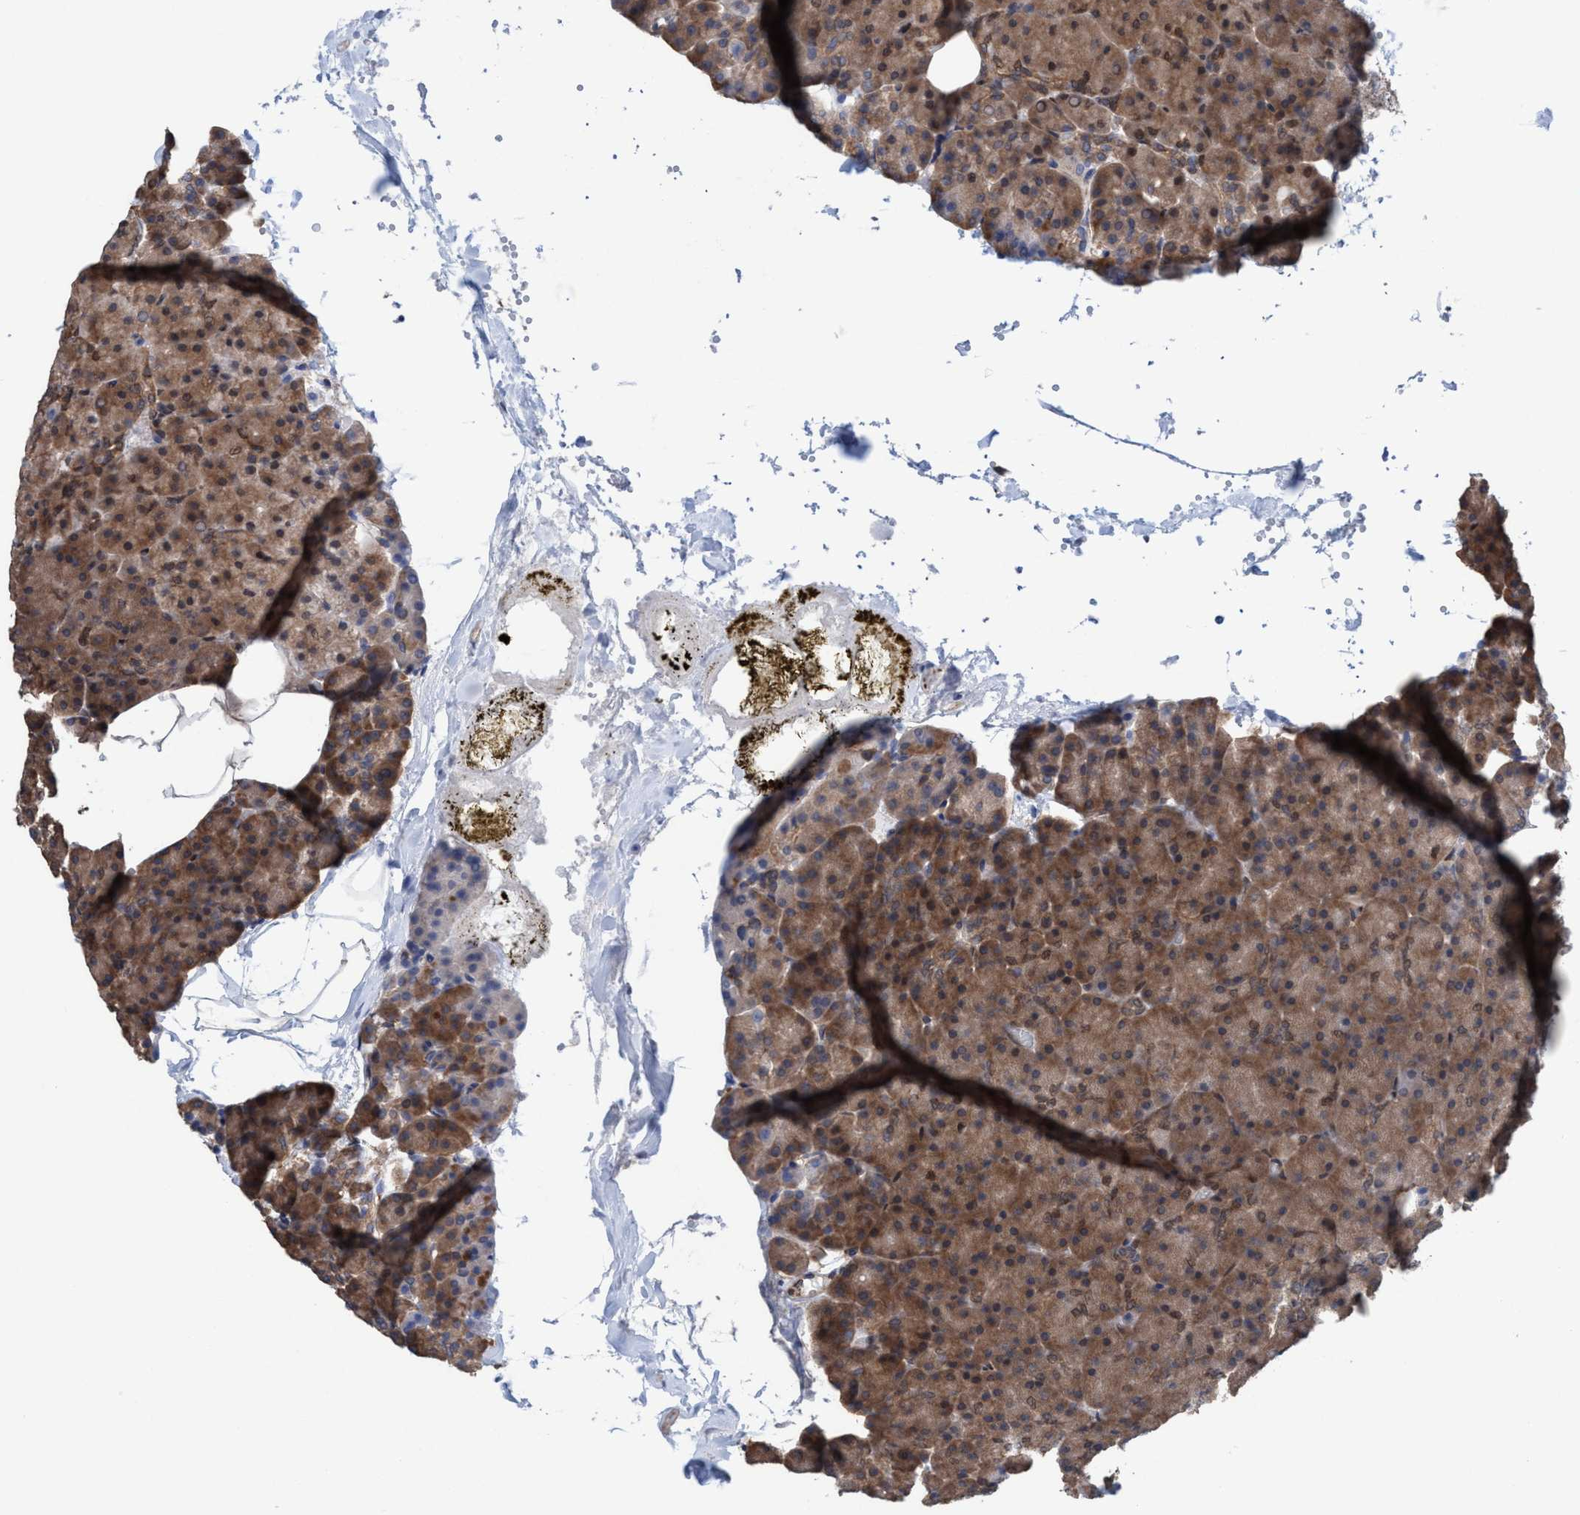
{"staining": {"intensity": "moderate", "quantity": ">75%", "location": "cytoplasmic/membranous,nuclear"}, "tissue": "pancreas", "cell_type": "Exocrine glandular cells", "image_type": "normal", "snomed": [{"axis": "morphology", "description": "Normal tissue, NOS"}, {"axis": "topography", "description": "Pancreas"}], "caption": "Pancreas stained for a protein demonstrates moderate cytoplasmic/membranous,nuclear positivity in exocrine glandular cells. (DAB (3,3'-diaminobenzidine) IHC with brightfield microscopy, high magnification).", "gene": "METAP2", "patient": {"sex": "female", "age": 35}}